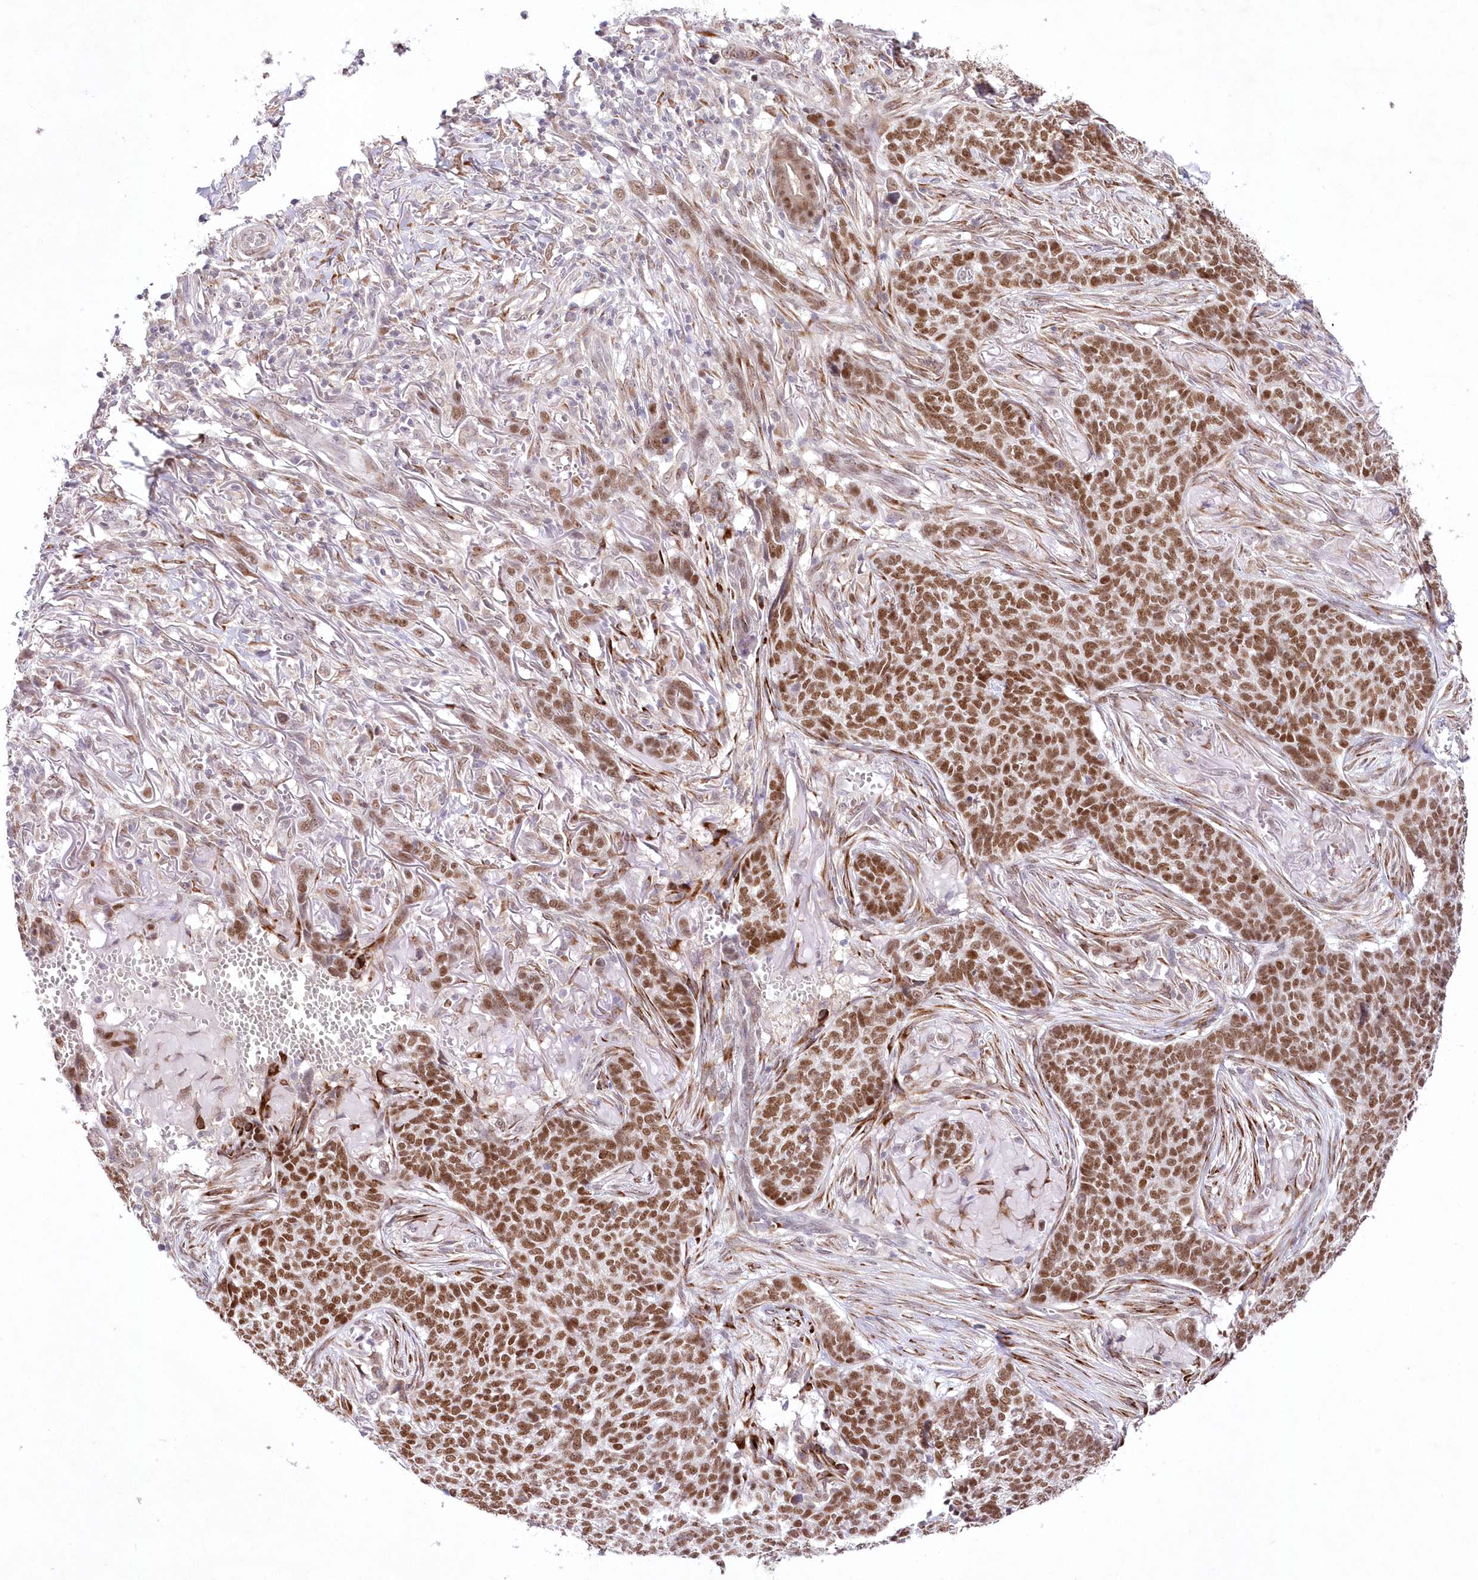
{"staining": {"intensity": "moderate", "quantity": ">75%", "location": "nuclear"}, "tissue": "skin cancer", "cell_type": "Tumor cells", "image_type": "cancer", "snomed": [{"axis": "morphology", "description": "Basal cell carcinoma"}, {"axis": "topography", "description": "Skin"}], "caption": "Immunohistochemical staining of basal cell carcinoma (skin) reveals moderate nuclear protein staining in about >75% of tumor cells.", "gene": "LDB1", "patient": {"sex": "male", "age": 85}}